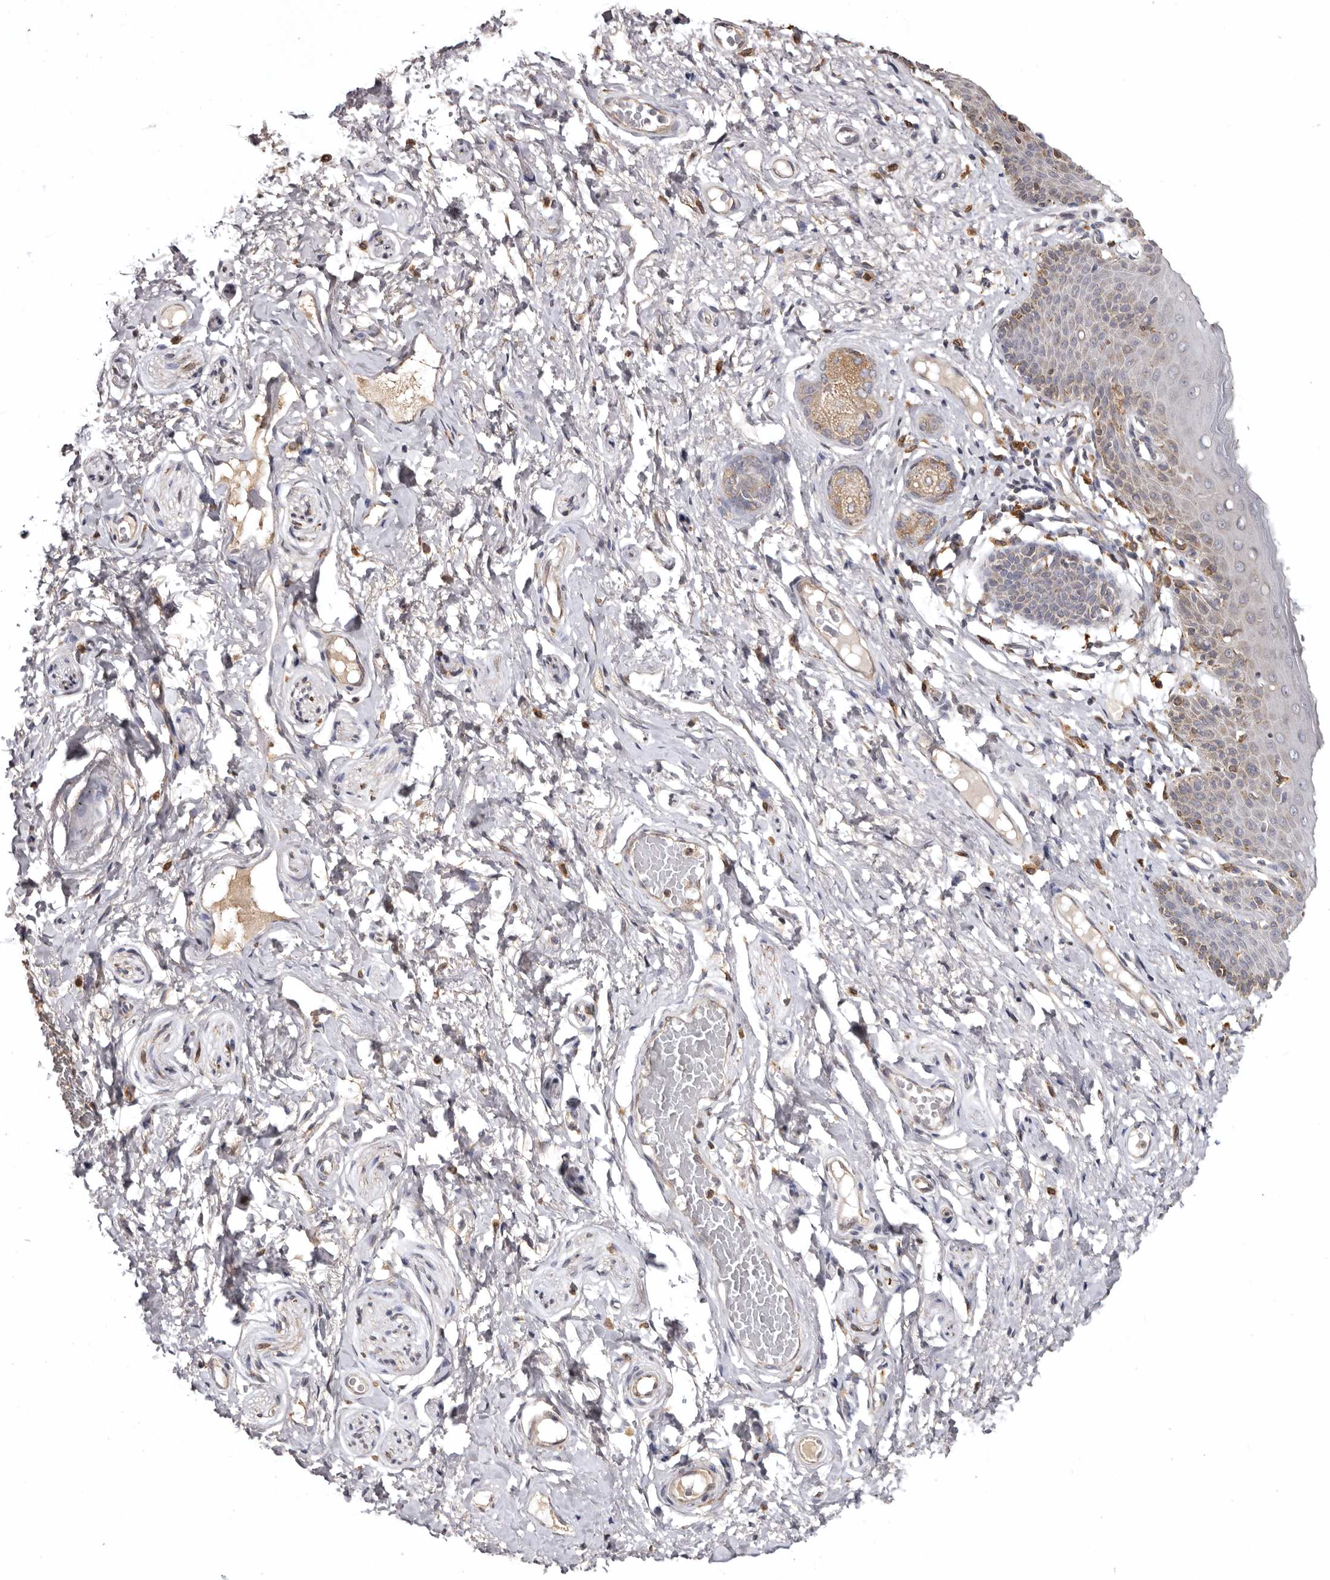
{"staining": {"intensity": "weak", "quantity": "<25%", "location": "cytoplasmic/membranous"}, "tissue": "skin", "cell_type": "Epidermal cells", "image_type": "normal", "snomed": [{"axis": "morphology", "description": "Normal tissue, NOS"}, {"axis": "topography", "description": "Vulva"}], "caption": "Epidermal cells show no significant protein staining in unremarkable skin. (DAB (3,3'-diaminobenzidine) immunohistochemistry (IHC), high magnification).", "gene": "INKA2", "patient": {"sex": "female", "age": 66}}